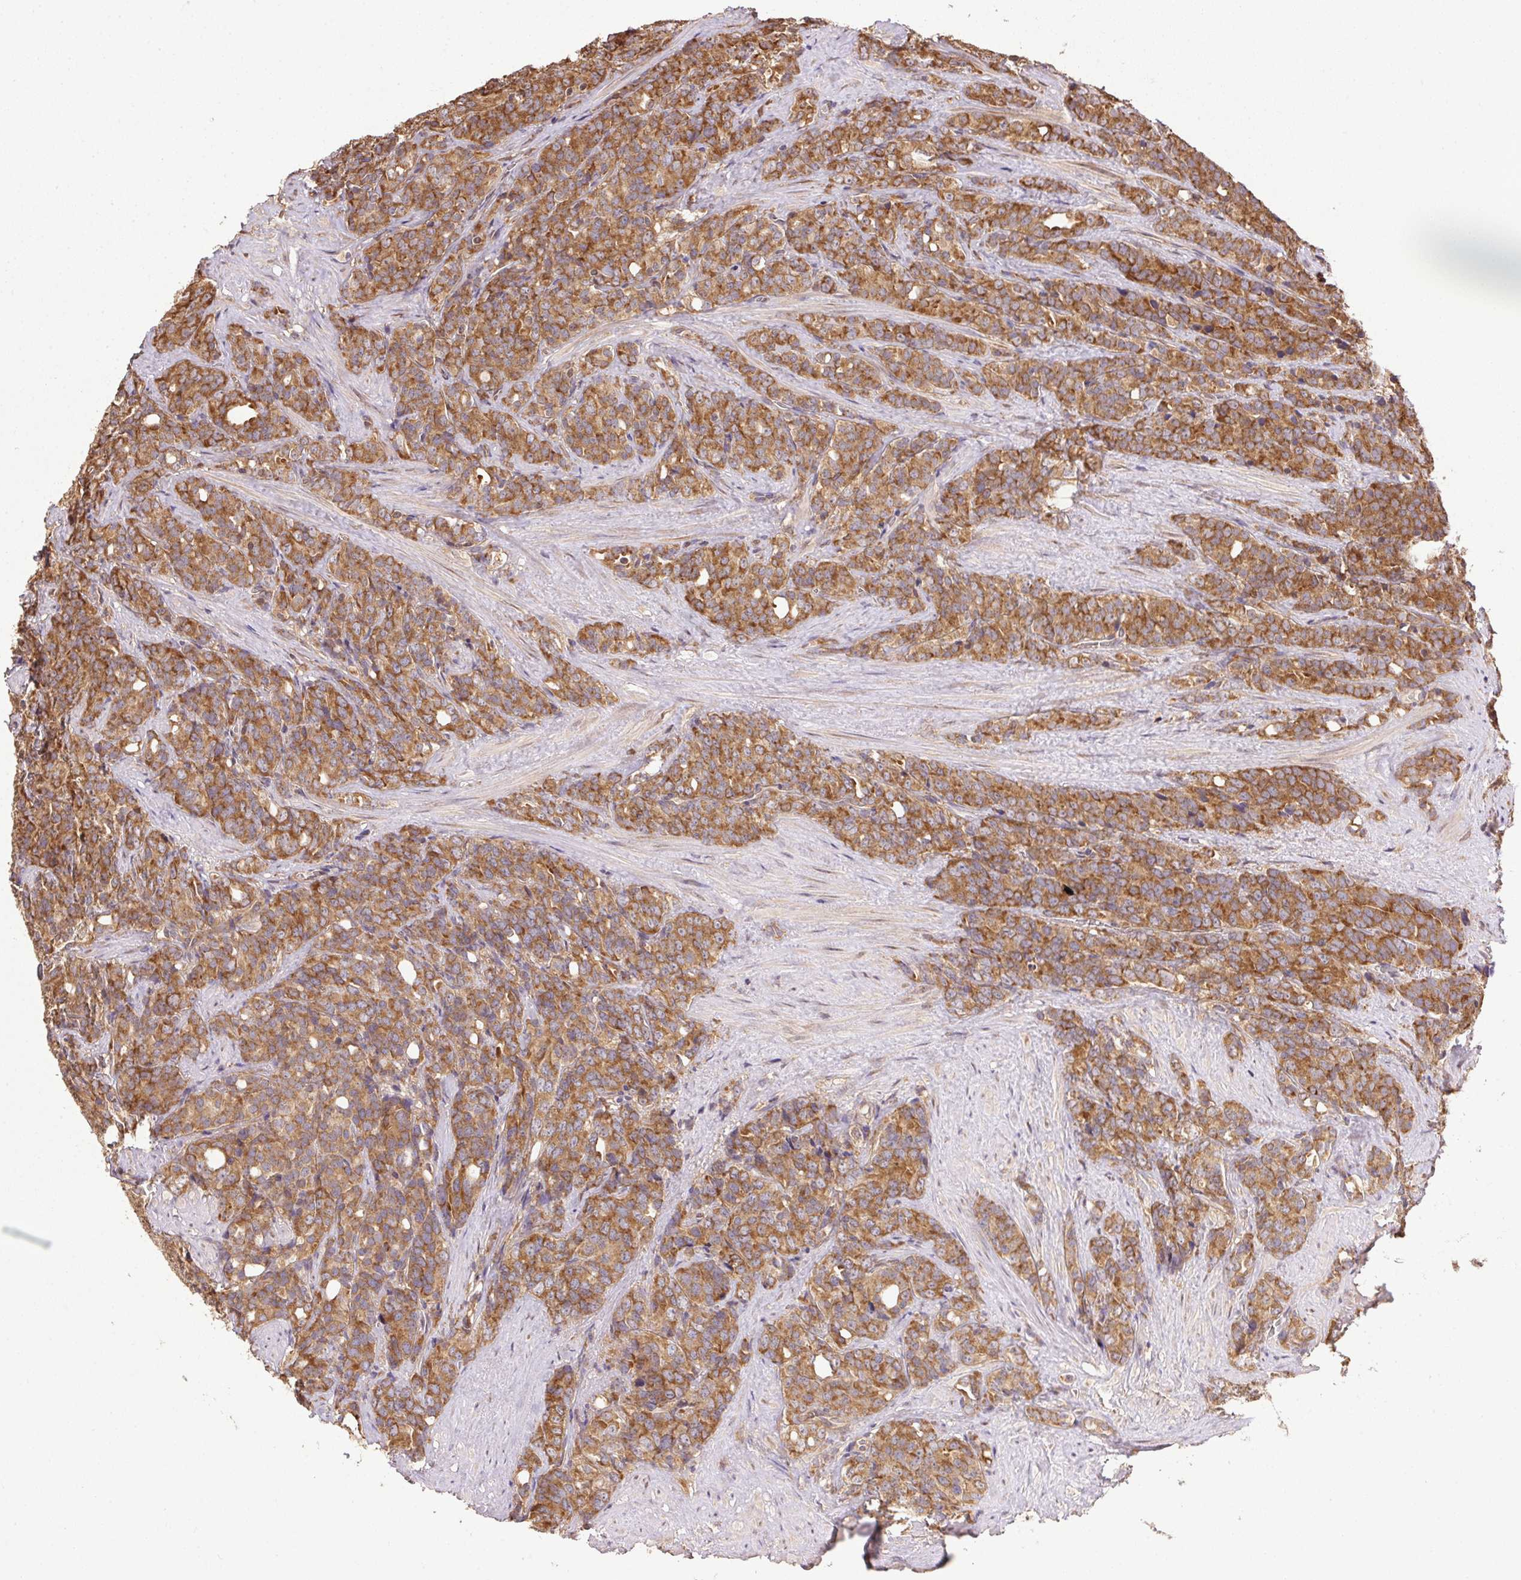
{"staining": {"intensity": "strong", "quantity": ">75%", "location": "cytoplasmic/membranous"}, "tissue": "prostate cancer", "cell_type": "Tumor cells", "image_type": "cancer", "snomed": [{"axis": "morphology", "description": "Adenocarcinoma, High grade"}, {"axis": "topography", "description": "Prostate"}], "caption": "A high amount of strong cytoplasmic/membranous staining is seen in about >75% of tumor cells in prostate cancer tissue.", "gene": "EIF2S1", "patient": {"sex": "male", "age": 84}}